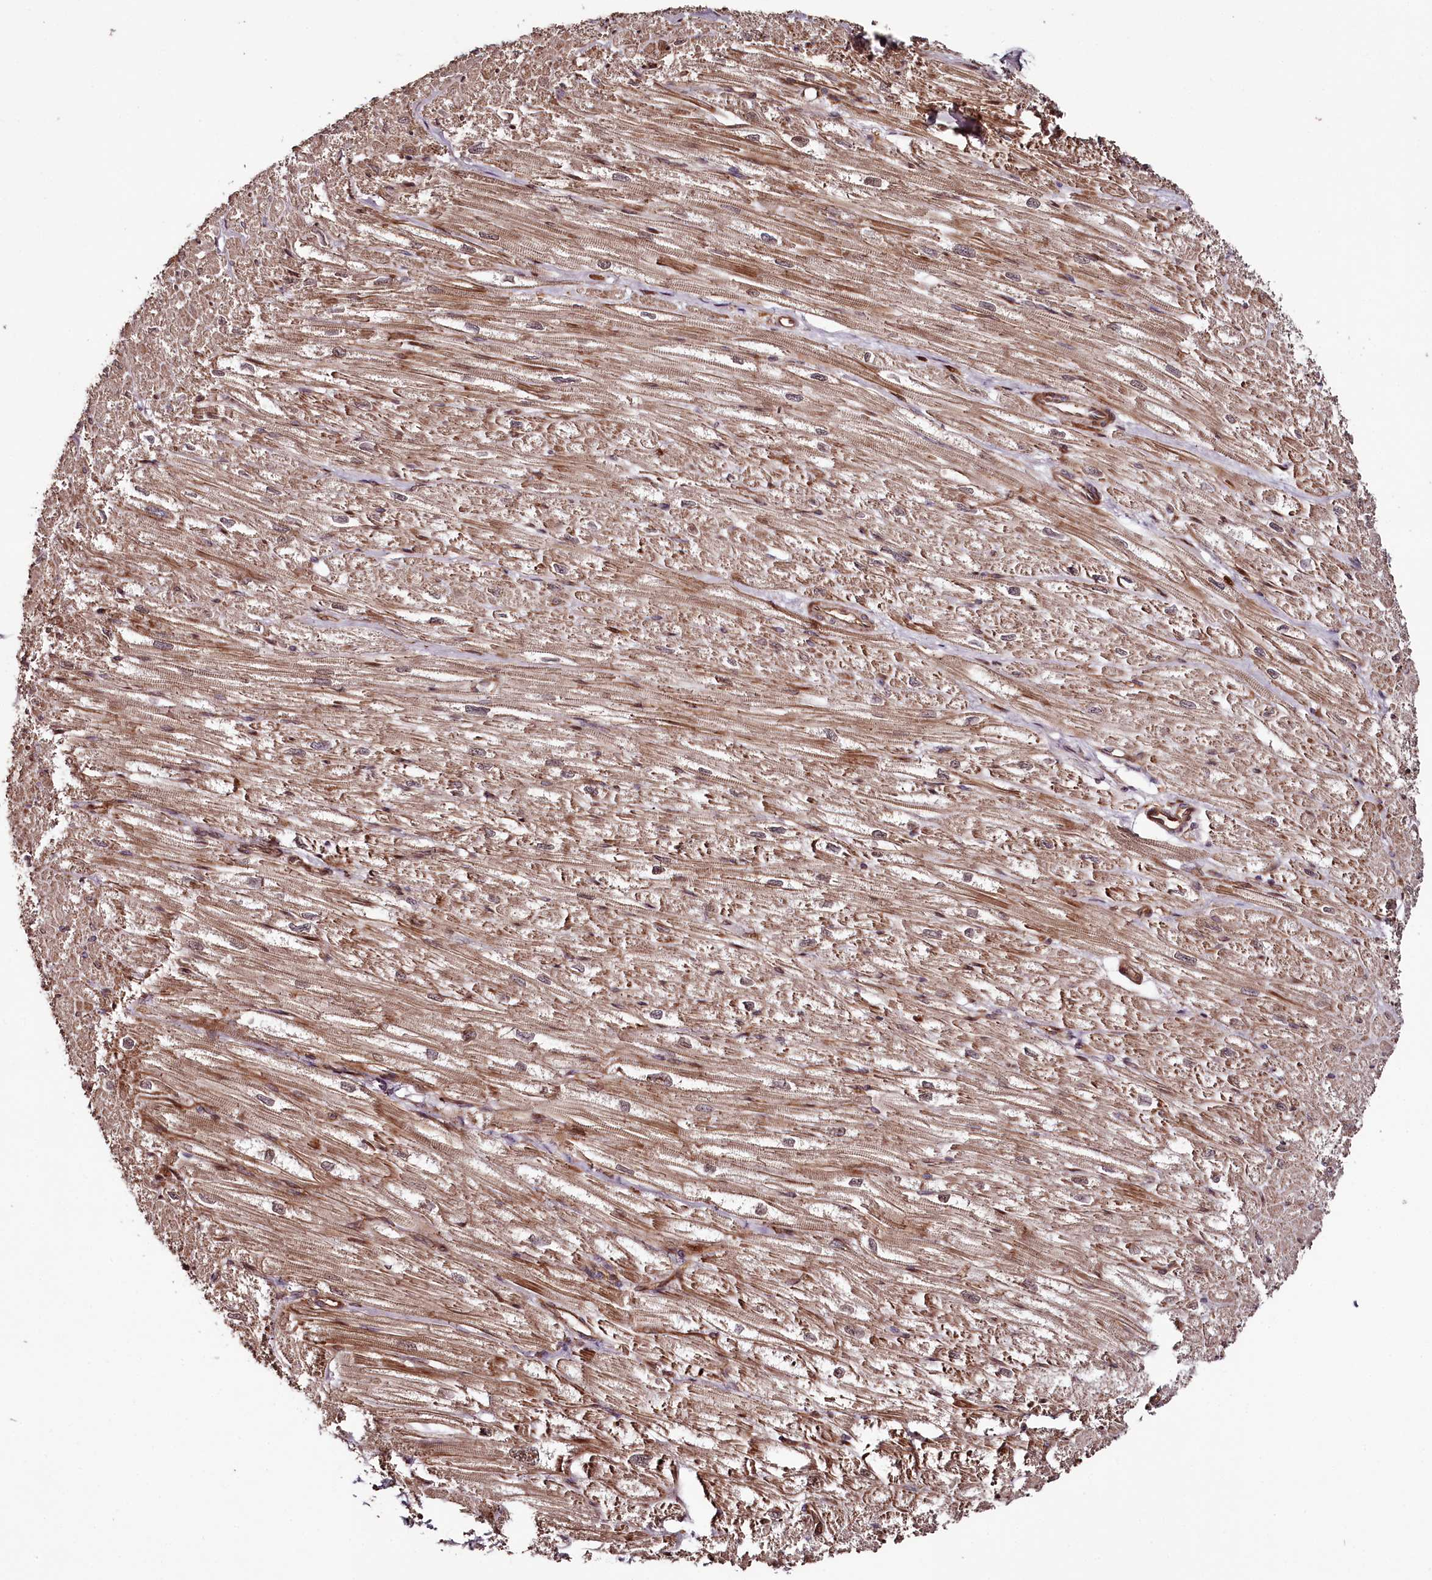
{"staining": {"intensity": "strong", "quantity": ">75%", "location": "cytoplasmic/membranous"}, "tissue": "heart muscle", "cell_type": "Cardiomyocytes", "image_type": "normal", "snomed": [{"axis": "morphology", "description": "Normal tissue, NOS"}, {"axis": "topography", "description": "Heart"}], "caption": "Immunohistochemistry (IHC) (DAB) staining of unremarkable human heart muscle shows strong cytoplasmic/membranous protein expression in approximately >75% of cardiomyocytes.", "gene": "KIF14", "patient": {"sex": "male", "age": 50}}